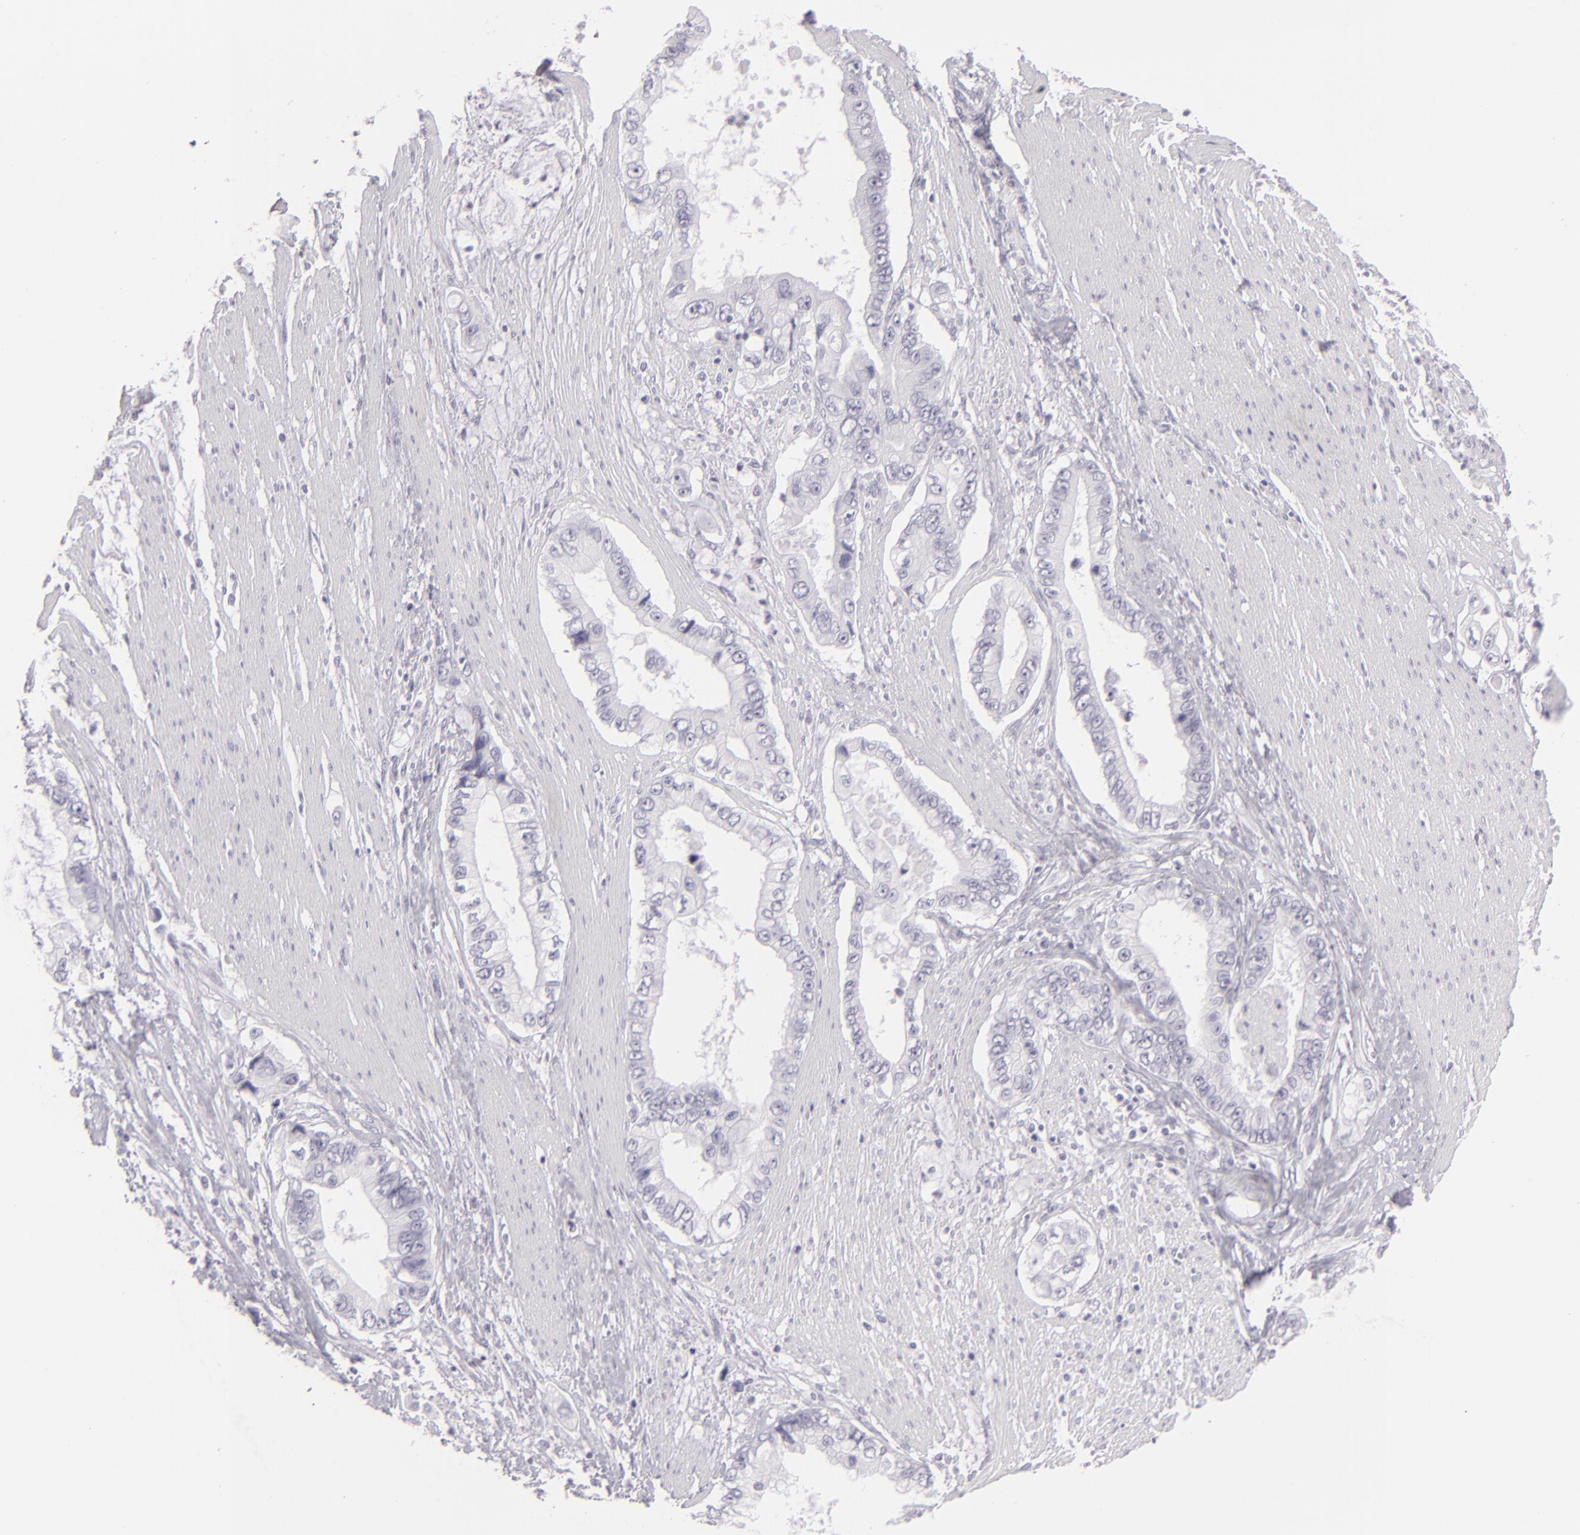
{"staining": {"intensity": "negative", "quantity": "none", "location": "none"}, "tissue": "pancreatic cancer", "cell_type": "Tumor cells", "image_type": "cancer", "snomed": [{"axis": "morphology", "description": "Adenocarcinoma, NOS"}, {"axis": "topography", "description": "Pancreas"}, {"axis": "topography", "description": "Stomach, upper"}], "caption": "Protein analysis of adenocarcinoma (pancreatic) shows no significant expression in tumor cells.", "gene": "FLG", "patient": {"sex": "male", "age": 77}}